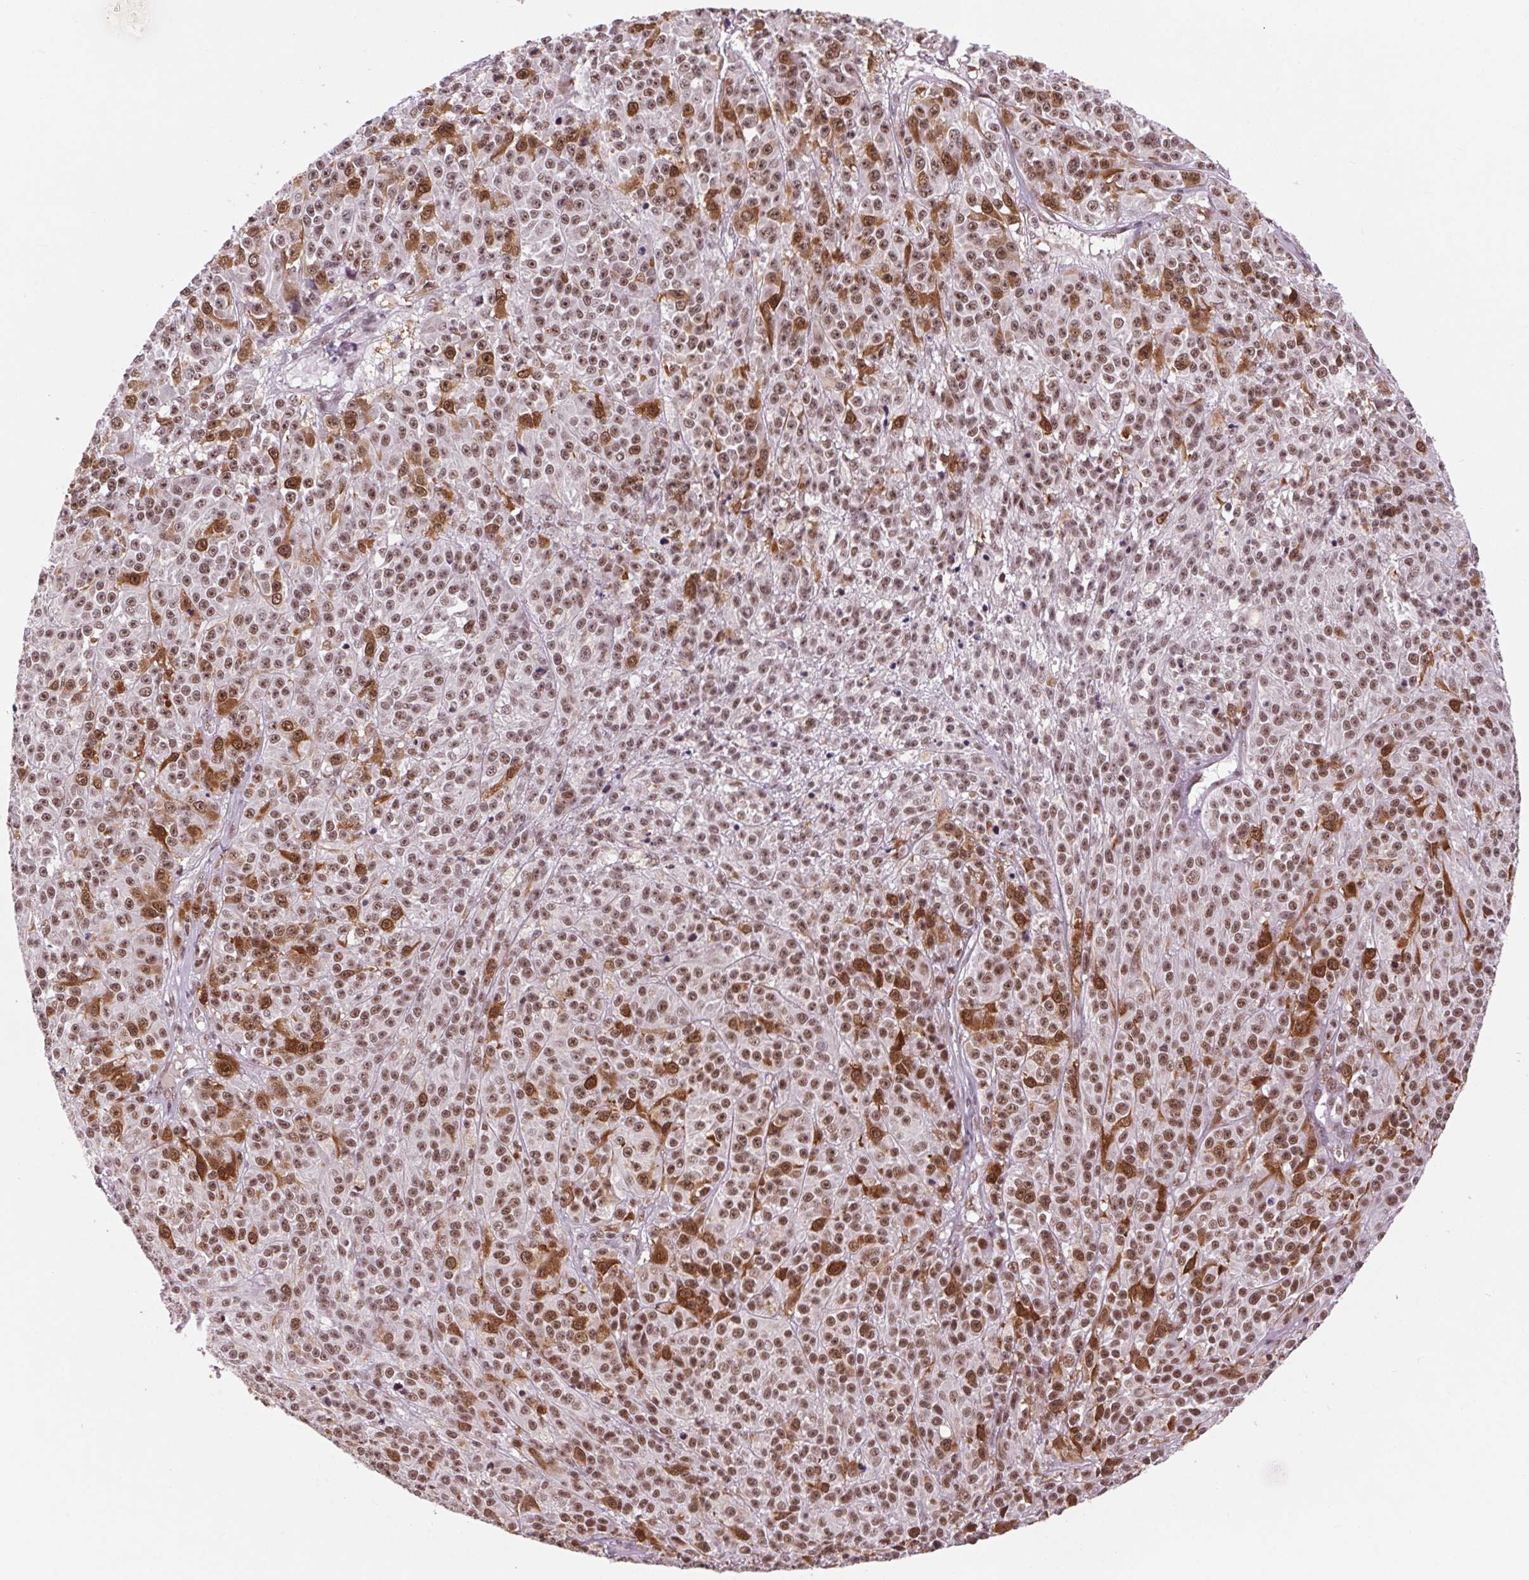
{"staining": {"intensity": "moderate", "quantity": ">75%", "location": "nuclear"}, "tissue": "melanoma", "cell_type": "Tumor cells", "image_type": "cancer", "snomed": [{"axis": "morphology", "description": "Malignant melanoma, NOS"}, {"axis": "topography", "description": "Skin"}], "caption": "Malignant melanoma stained for a protein (brown) displays moderate nuclear positive positivity in approximately >75% of tumor cells.", "gene": "CD2BP2", "patient": {"sex": "female", "age": 58}}